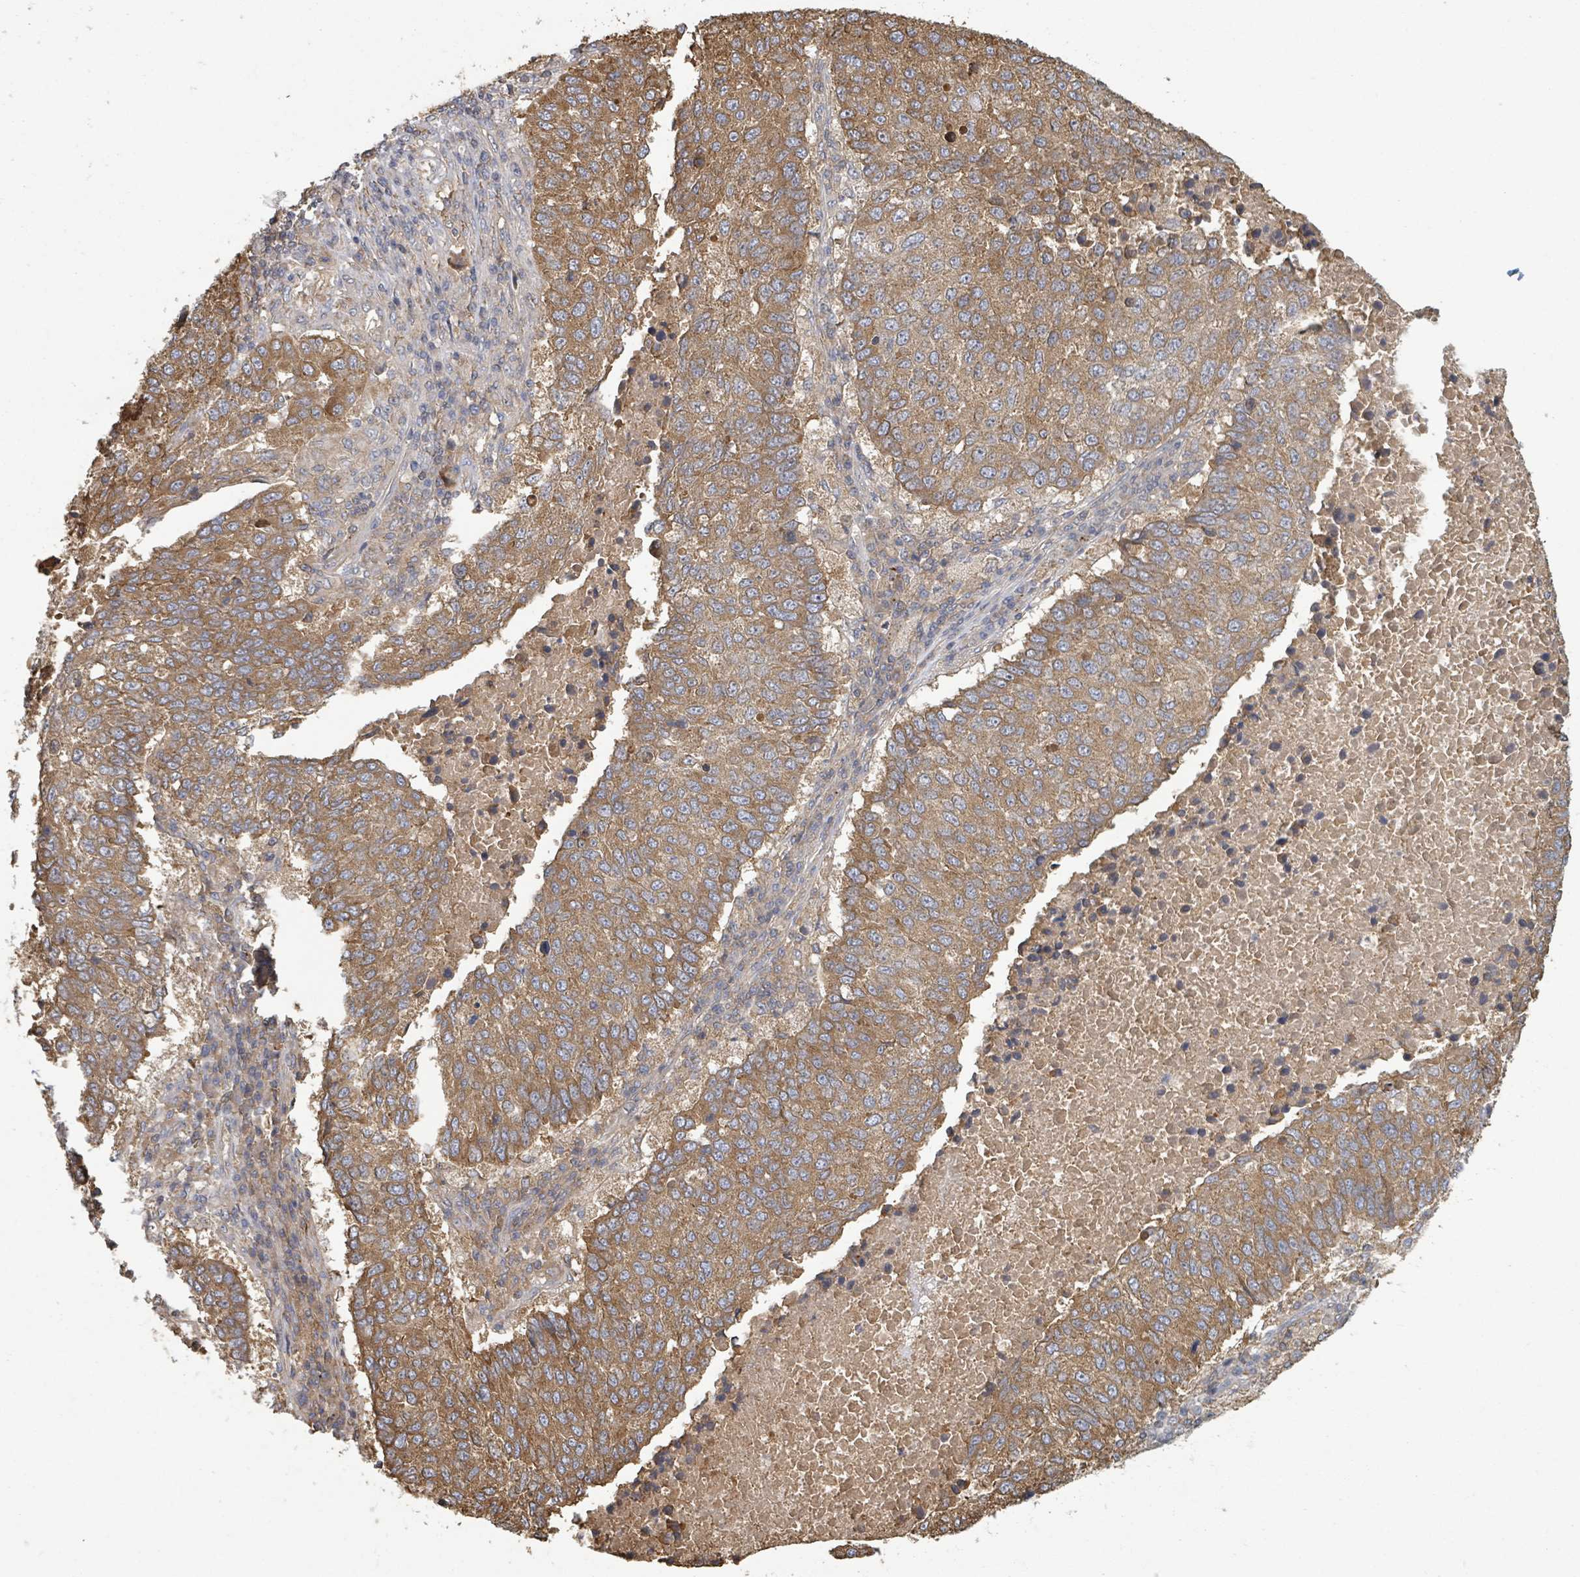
{"staining": {"intensity": "moderate", "quantity": ">75%", "location": "cytoplasmic/membranous"}, "tissue": "lung cancer", "cell_type": "Tumor cells", "image_type": "cancer", "snomed": [{"axis": "morphology", "description": "Squamous cell carcinoma, NOS"}, {"axis": "topography", "description": "Lung"}], "caption": "DAB immunohistochemical staining of lung cancer (squamous cell carcinoma) shows moderate cytoplasmic/membranous protein positivity in about >75% of tumor cells.", "gene": "GABBR1", "patient": {"sex": "male", "age": 73}}